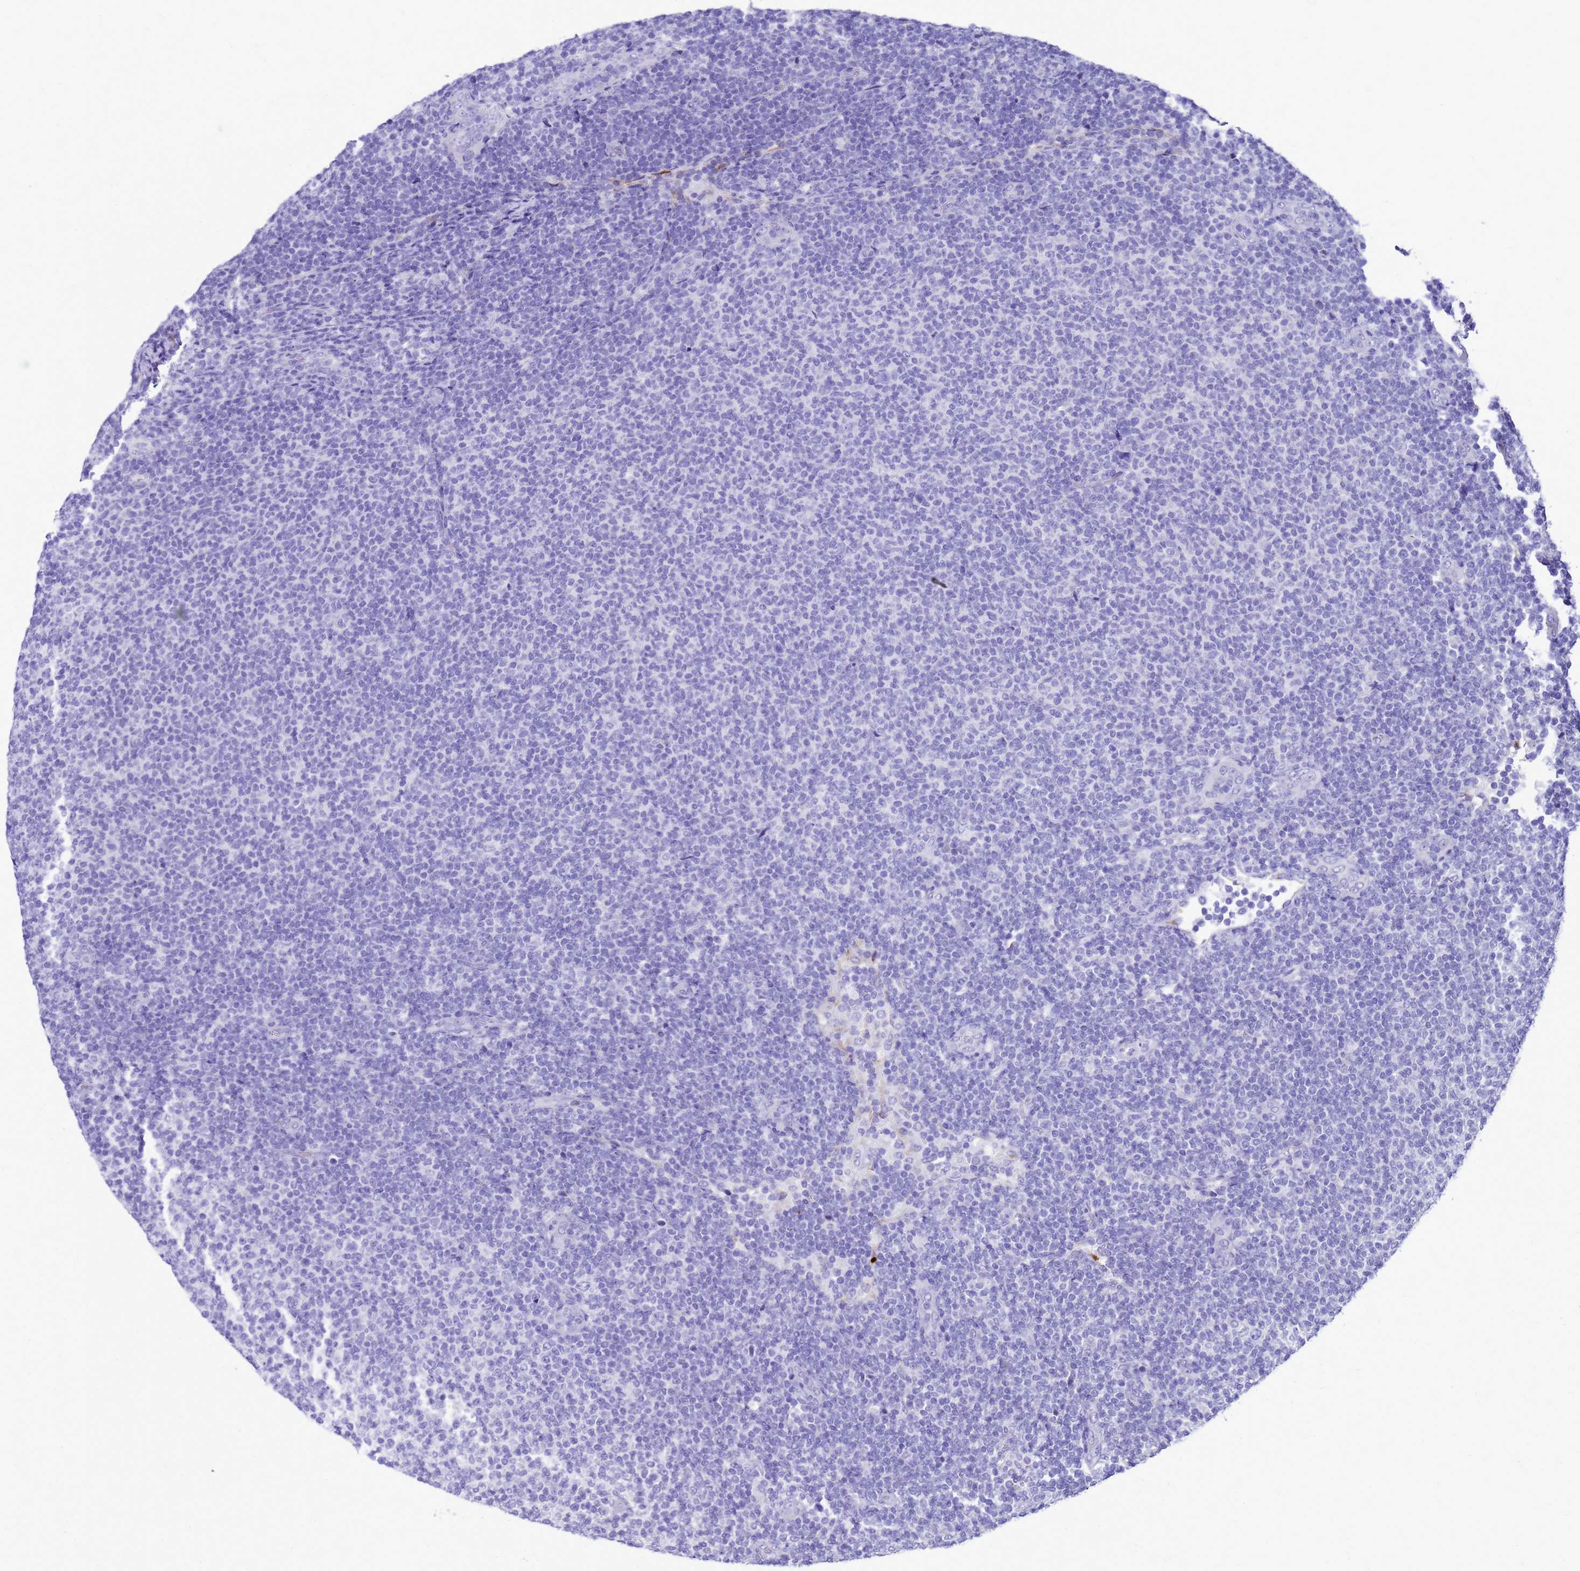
{"staining": {"intensity": "negative", "quantity": "none", "location": "none"}, "tissue": "lymphoma", "cell_type": "Tumor cells", "image_type": "cancer", "snomed": [{"axis": "morphology", "description": "Malignant lymphoma, non-Hodgkin's type, Low grade"}, {"axis": "topography", "description": "Lymph node"}], "caption": "Tumor cells show no significant protein expression in low-grade malignant lymphoma, non-Hodgkin's type. The staining was performed using DAB (3,3'-diaminobenzidine) to visualize the protein expression in brown, while the nuclei were stained in blue with hematoxylin (Magnification: 20x).", "gene": "BEST2", "patient": {"sex": "male", "age": 66}}